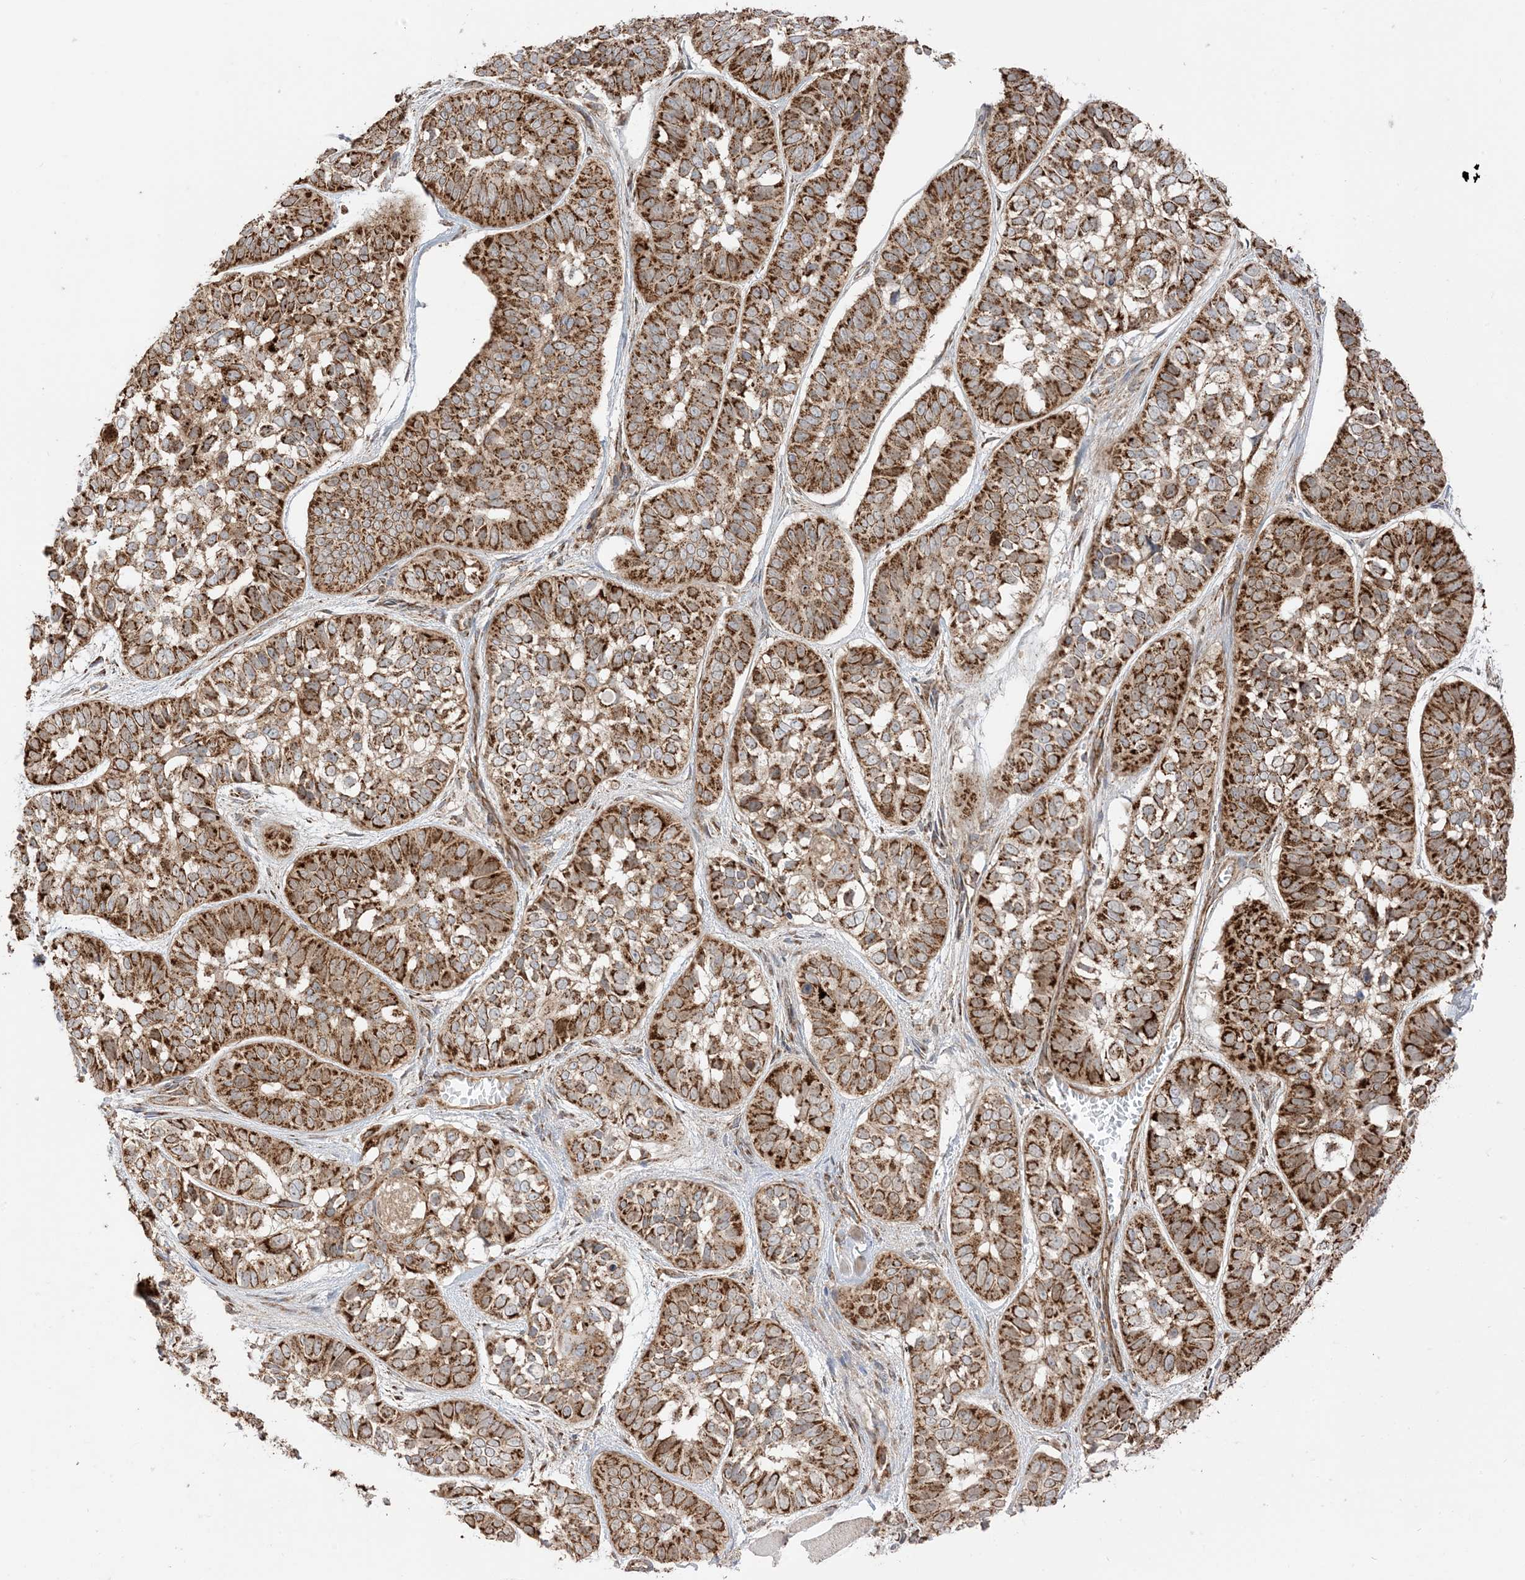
{"staining": {"intensity": "strong", "quantity": ">75%", "location": "cytoplasmic/membranous"}, "tissue": "skin cancer", "cell_type": "Tumor cells", "image_type": "cancer", "snomed": [{"axis": "morphology", "description": "Basal cell carcinoma"}, {"axis": "topography", "description": "Skin"}], "caption": "Protein expression analysis of human skin basal cell carcinoma reveals strong cytoplasmic/membranous positivity in about >75% of tumor cells. (Brightfield microscopy of DAB IHC at high magnification).", "gene": "N4BP3", "patient": {"sex": "male", "age": 62}}